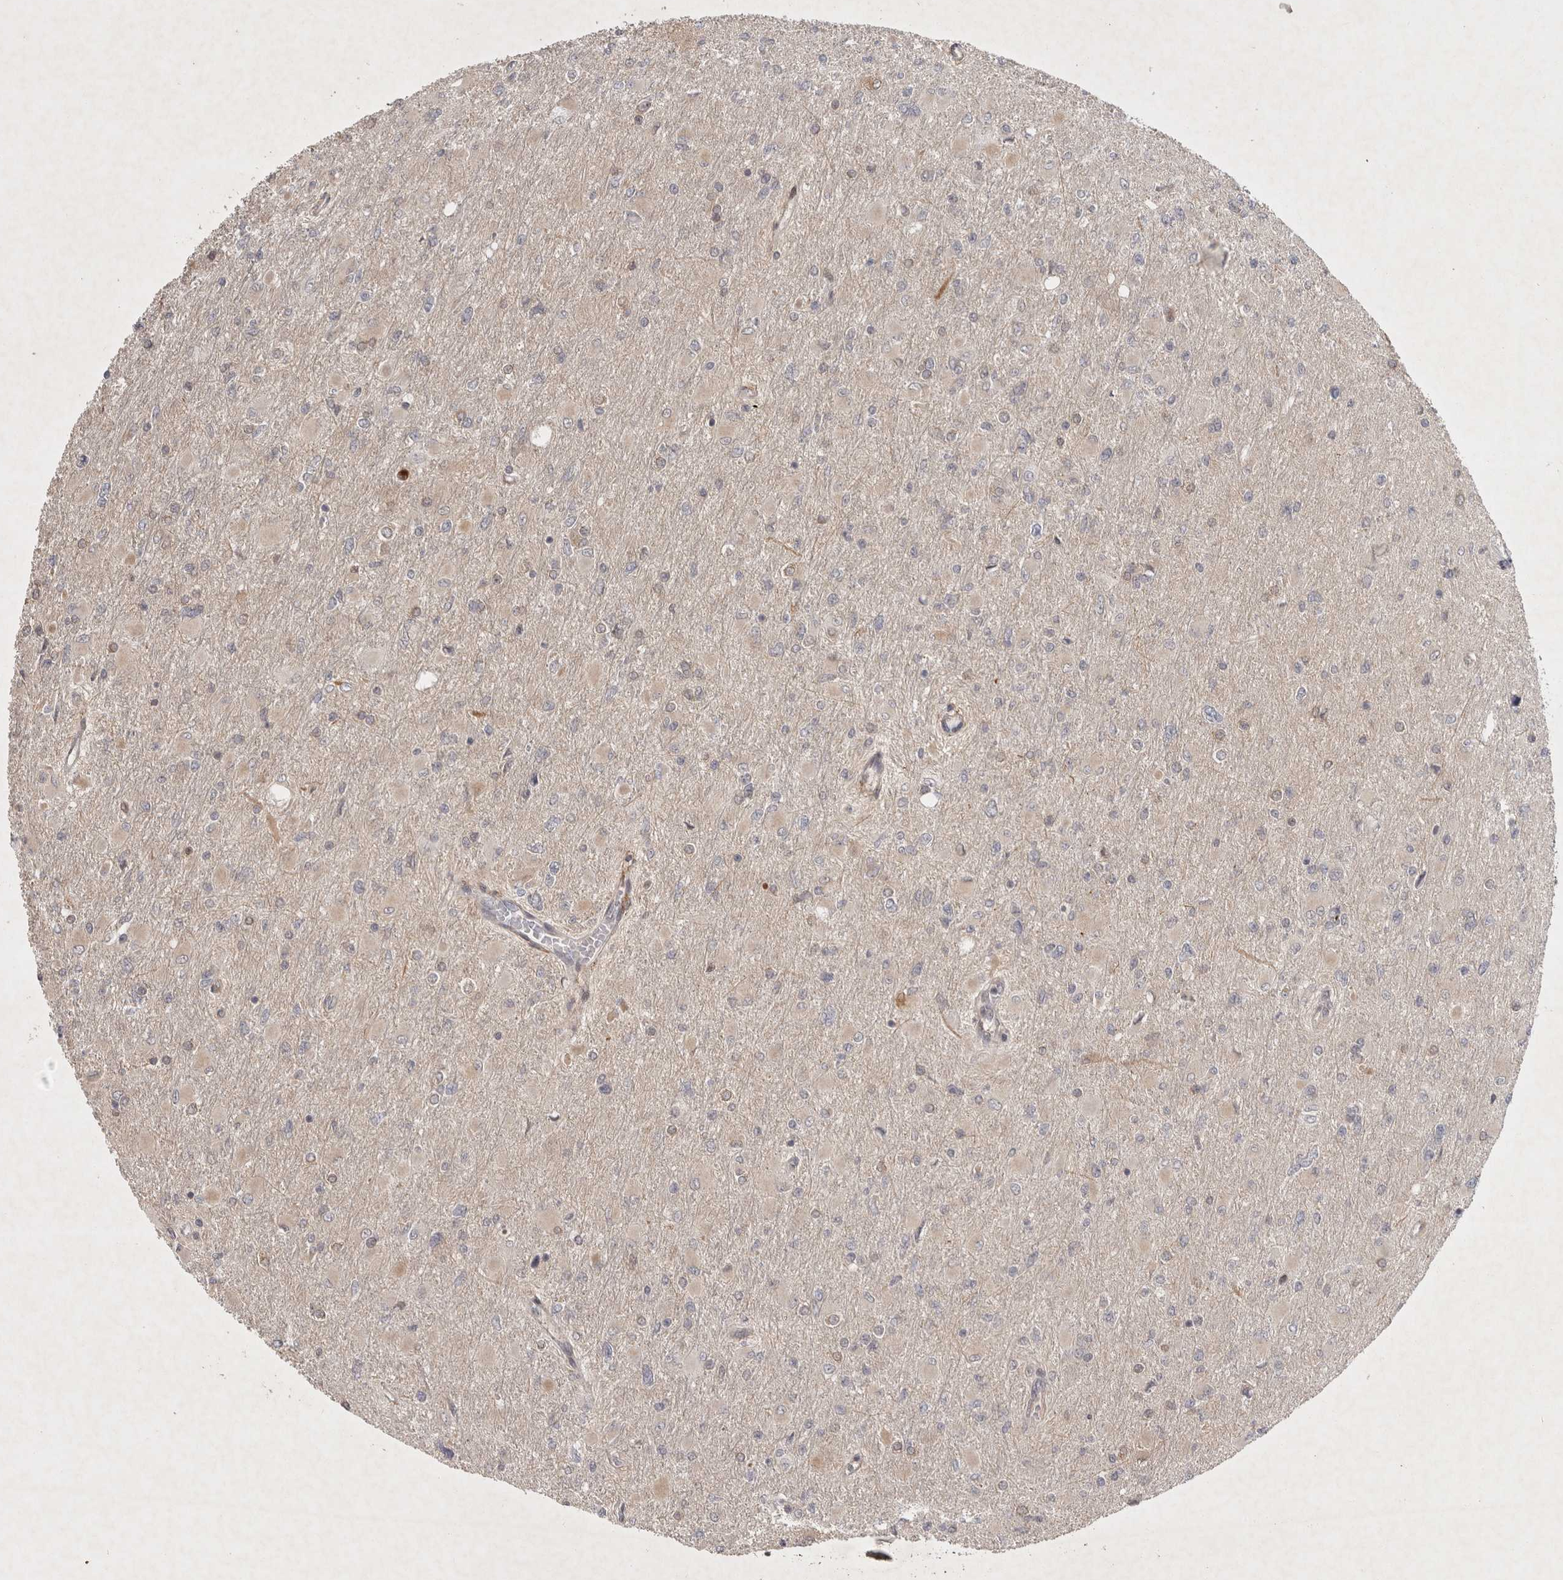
{"staining": {"intensity": "moderate", "quantity": "<25%", "location": "cytoplasmic/membranous"}, "tissue": "glioma", "cell_type": "Tumor cells", "image_type": "cancer", "snomed": [{"axis": "morphology", "description": "Glioma, malignant, High grade"}, {"axis": "topography", "description": "Cerebral cortex"}], "caption": "Glioma stained for a protein displays moderate cytoplasmic/membranous positivity in tumor cells. (Brightfield microscopy of DAB IHC at high magnification).", "gene": "ZNF318", "patient": {"sex": "female", "age": 36}}